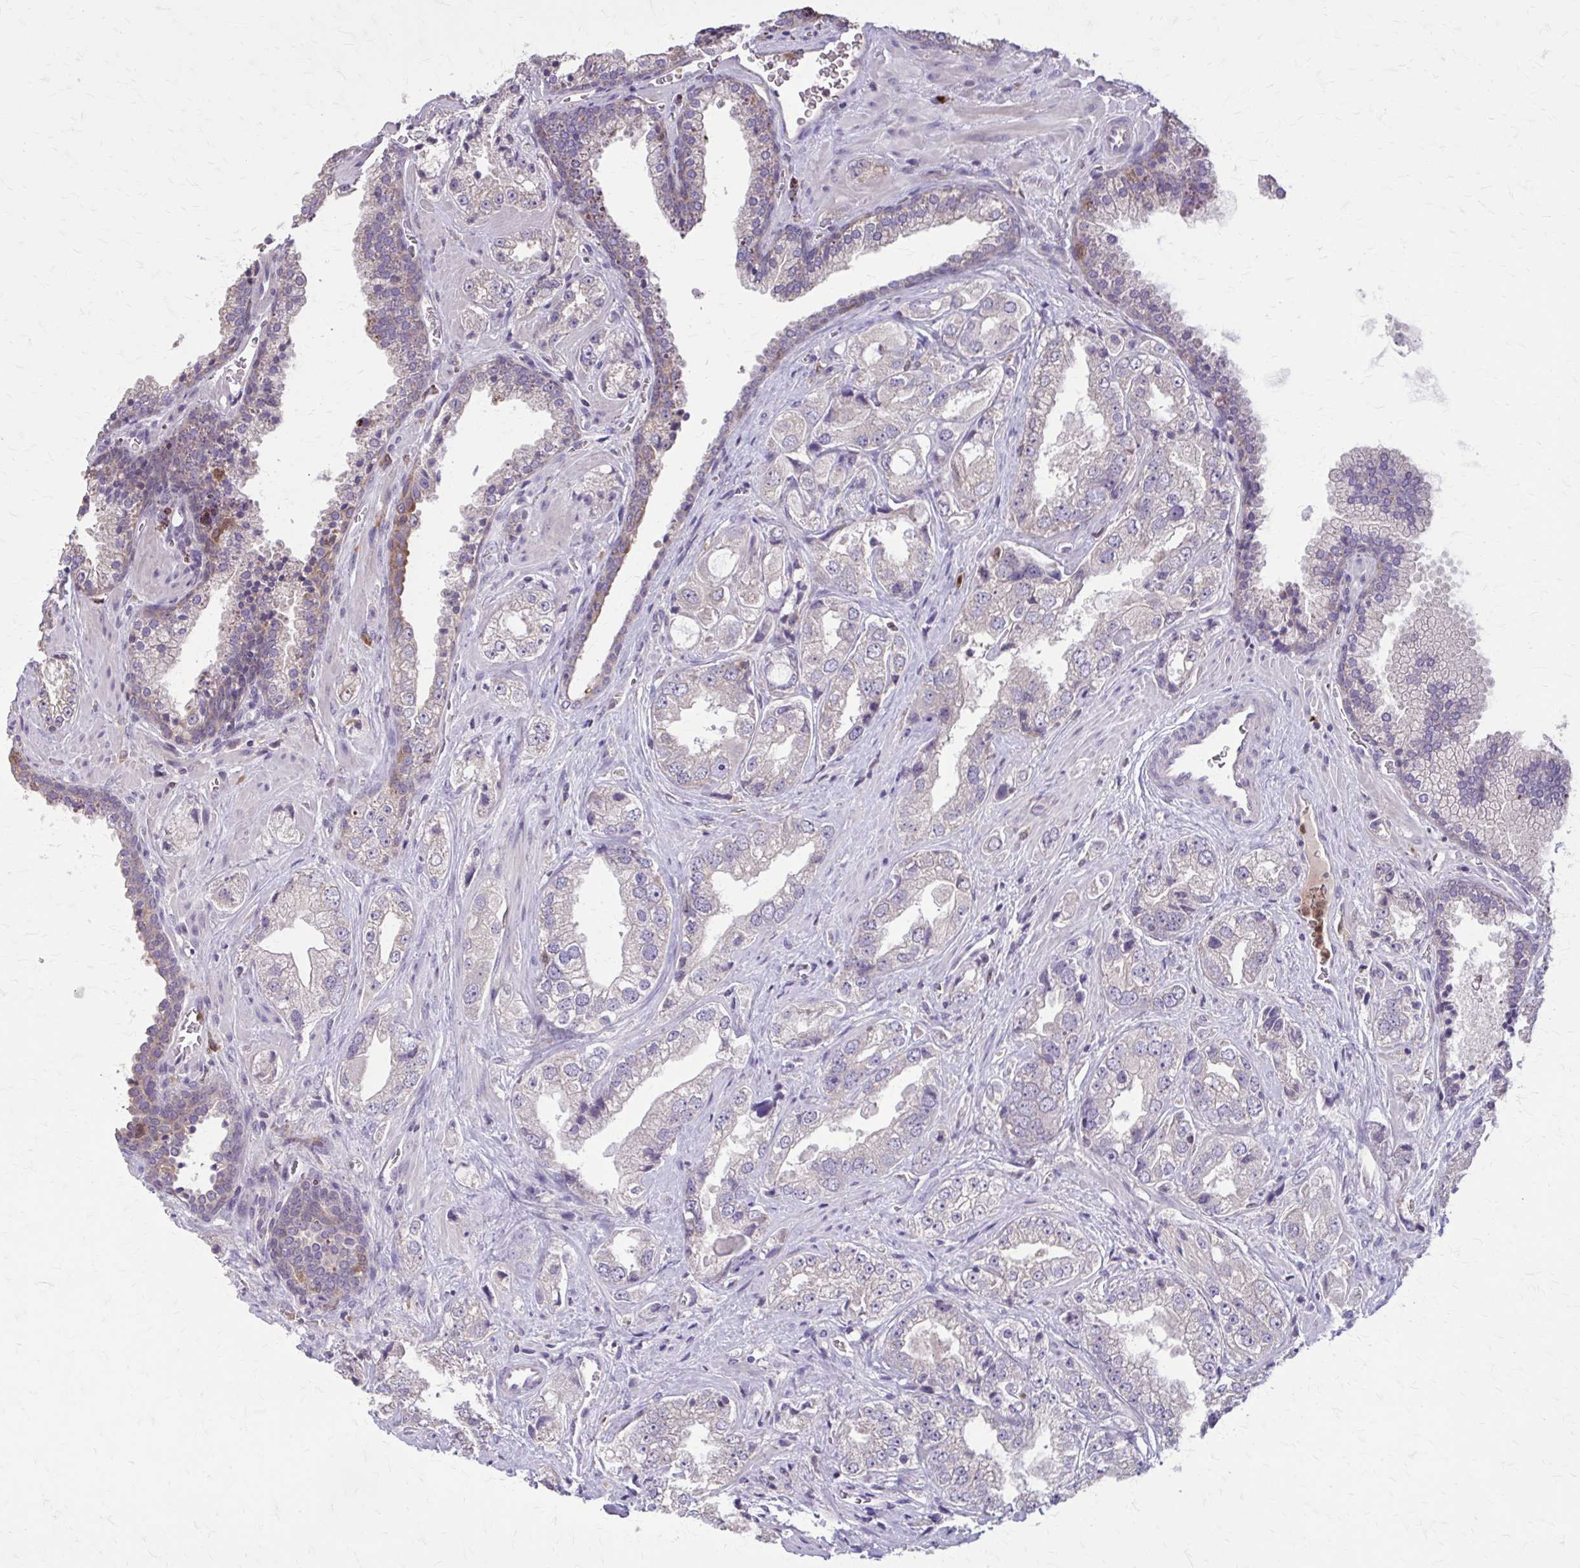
{"staining": {"intensity": "negative", "quantity": "none", "location": "none"}, "tissue": "prostate cancer", "cell_type": "Tumor cells", "image_type": "cancer", "snomed": [{"axis": "morphology", "description": "Adenocarcinoma, High grade"}, {"axis": "topography", "description": "Prostate"}], "caption": "There is no significant expression in tumor cells of prostate high-grade adenocarcinoma.", "gene": "NRBF2", "patient": {"sex": "male", "age": 67}}